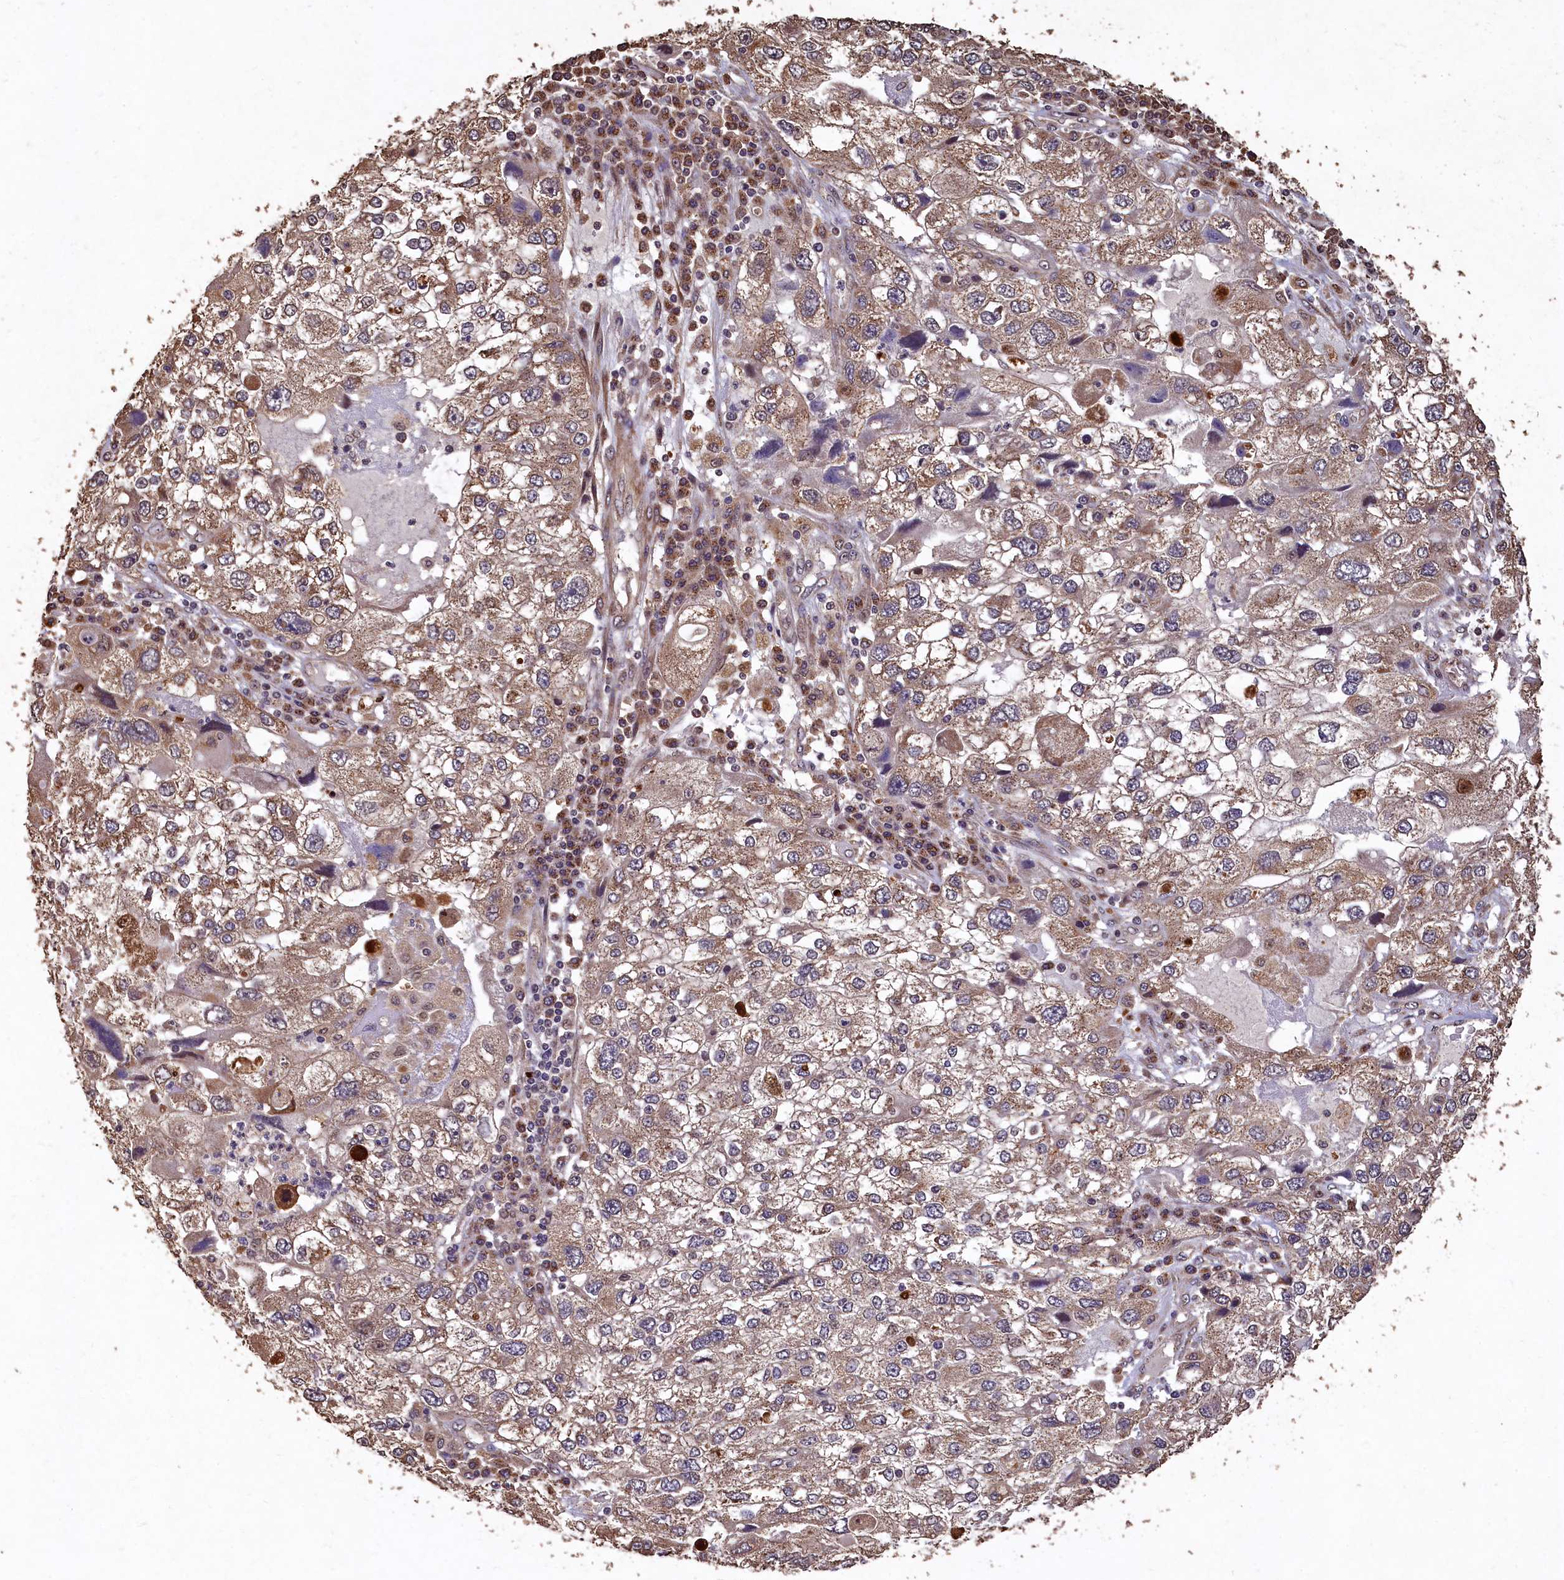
{"staining": {"intensity": "moderate", "quantity": ">75%", "location": "cytoplasmic/membranous"}, "tissue": "endometrial cancer", "cell_type": "Tumor cells", "image_type": "cancer", "snomed": [{"axis": "morphology", "description": "Adenocarcinoma, NOS"}, {"axis": "topography", "description": "Endometrium"}], "caption": "Protein expression analysis of endometrial cancer displays moderate cytoplasmic/membranous positivity in approximately >75% of tumor cells.", "gene": "LSM4", "patient": {"sex": "female", "age": 49}}